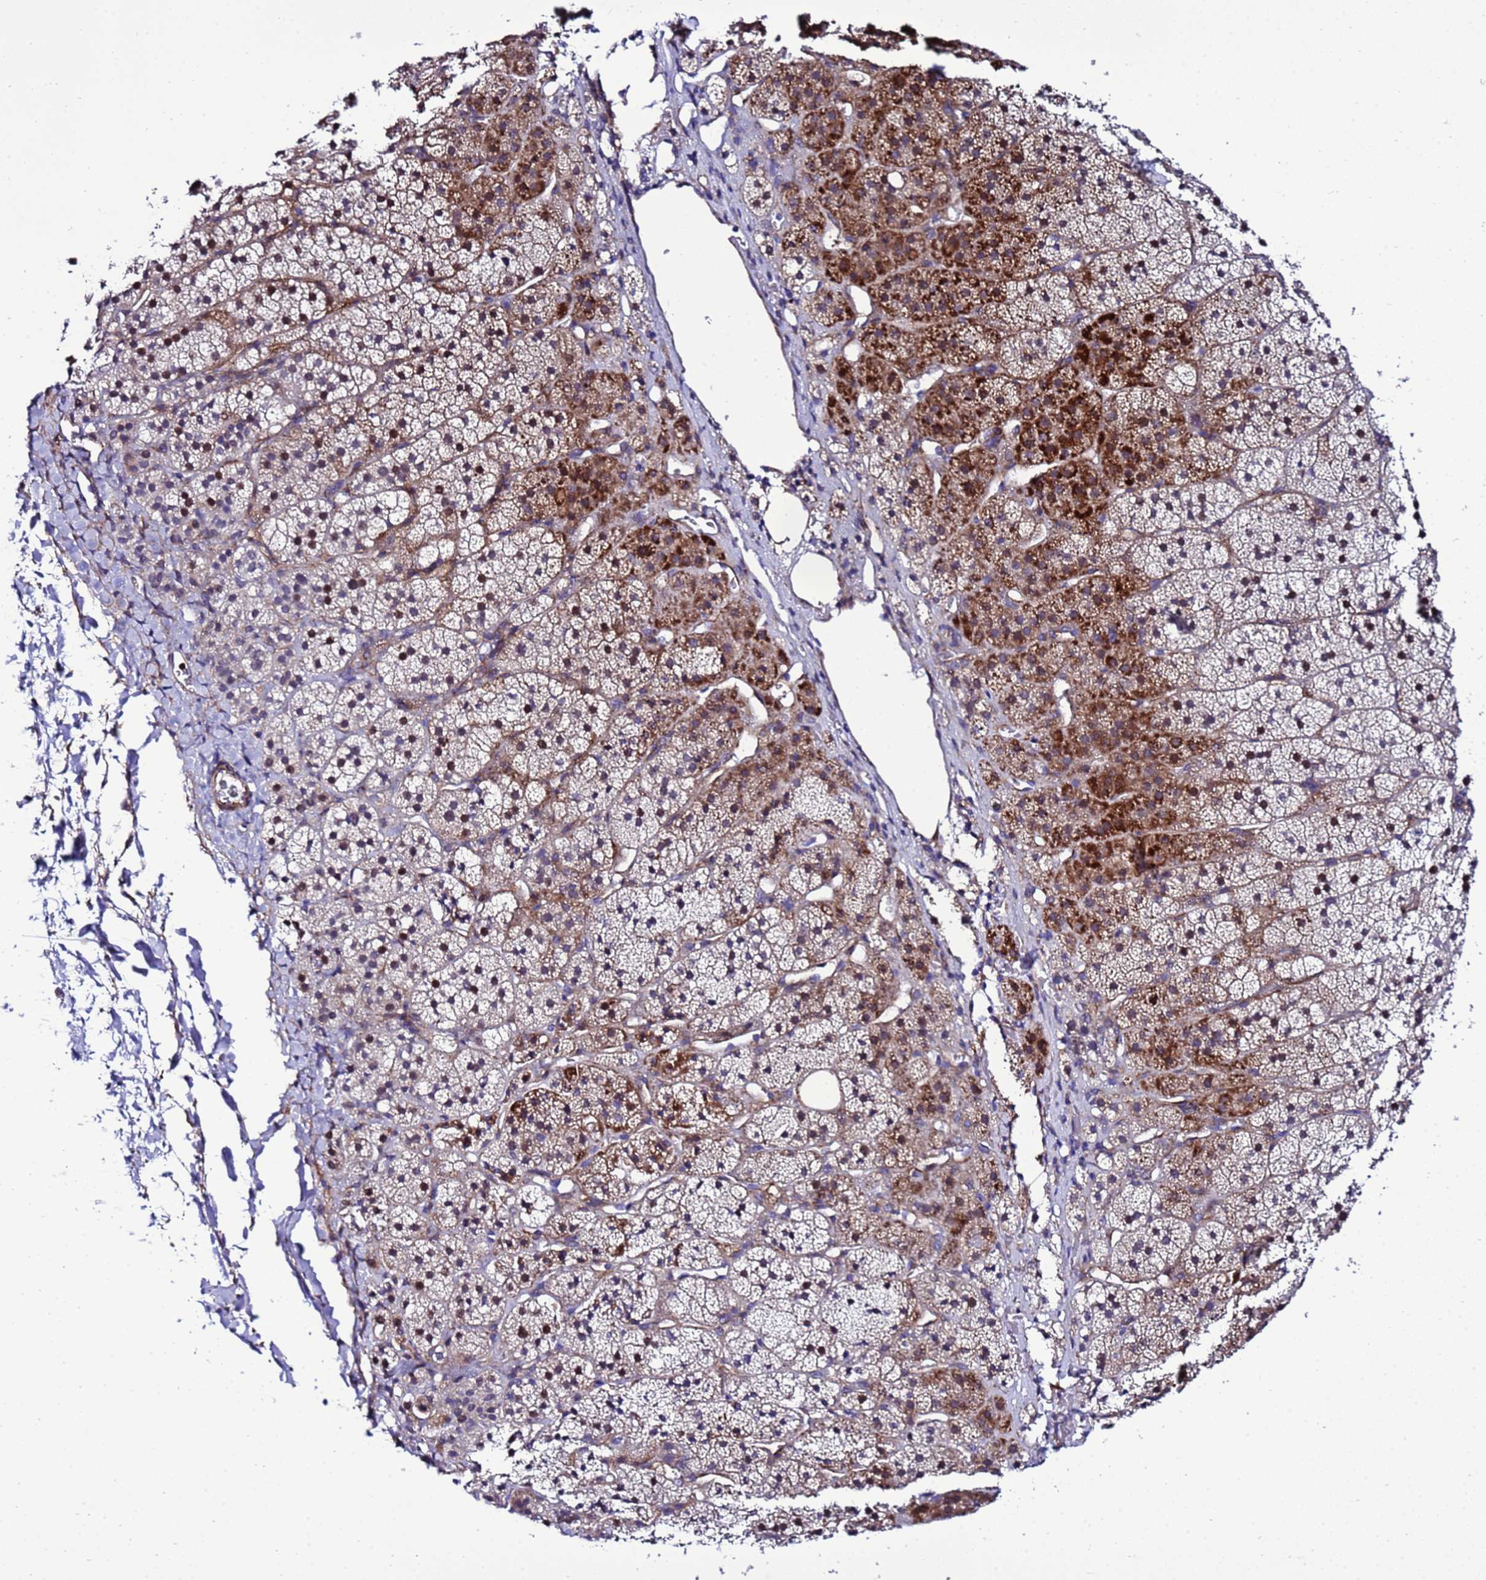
{"staining": {"intensity": "strong", "quantity": "25%-75%", "location": "cytoplasmic/membranous"}, "tissue": "adrenal gland", "cell_type": "Glandular cells", "image_type": "normal", "snomed": [{"axis": "morphology", "description": "Normal tissue, NOS"}, {"axis": "topography", "description": "Adrenal gland"}], "caption": "The immunohistochemical stain shows strong cytoplasmic/membranous staining in glandular cells of normal adrenal gland.", "gene": "GZF1", "patient": {"sex": "female", "age": 44}}